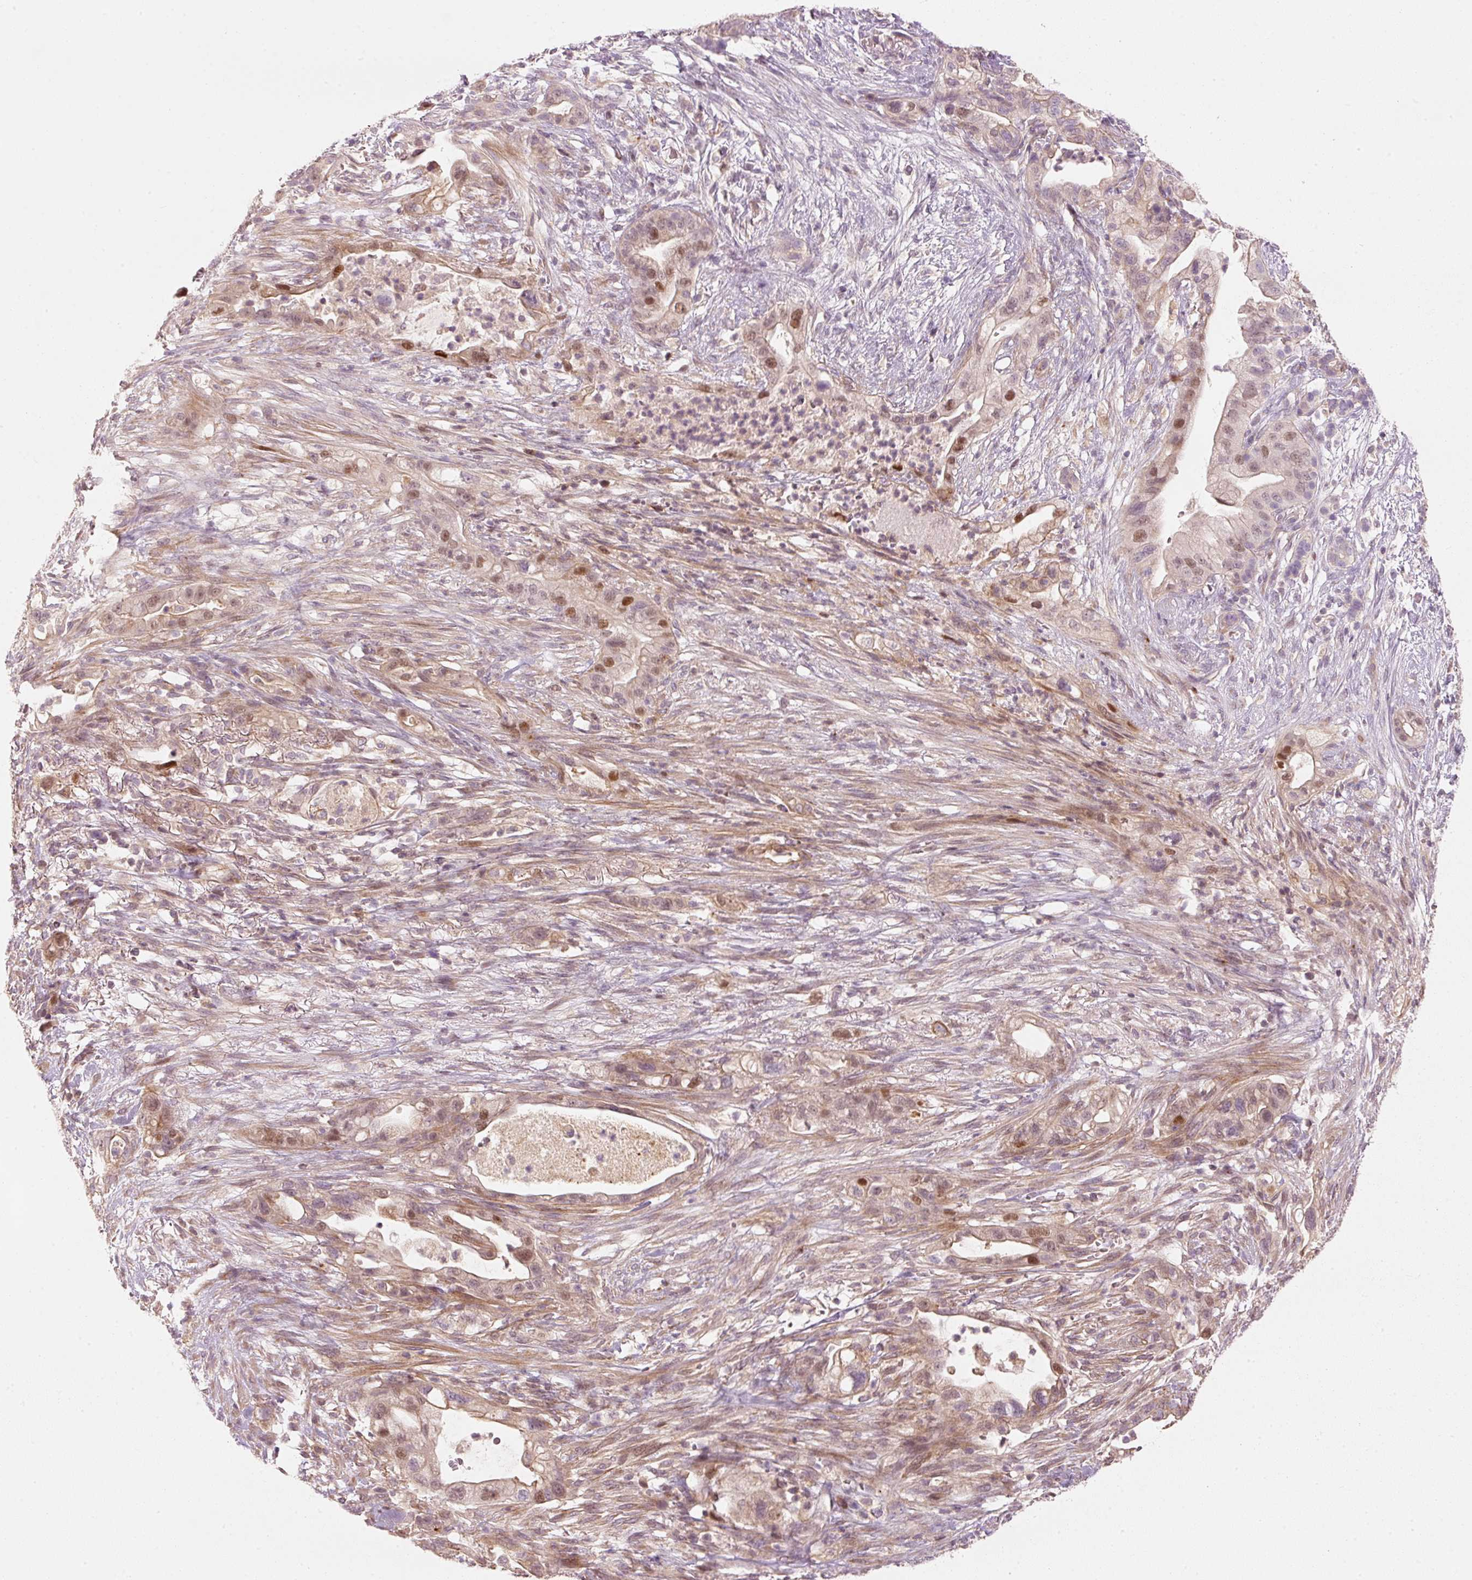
{"staining": {"intensity": "moderate", "quantity": "25%-75%", "location": "cytoplasmic/membranous,nuclear"}, "tissue": "pancreatic cancer", "cell_type": "Tumor cells", "image_type": "cancer", "snomed": [{"axis": "morphology", "description": "Adenocarcinoma, NOS"}, {"axis": "topography", "description": "Pancreas"}], "caption": "High-power microscopy captured an IHC micrograph of pancreatic adenocarcinoma, revealing moderate cytoplasmic/membranous and nuclear expression in approximately 25%-75% of tumor cells.", "gene": "TREX2", "patient": {"sex": "male", "age": 44}}